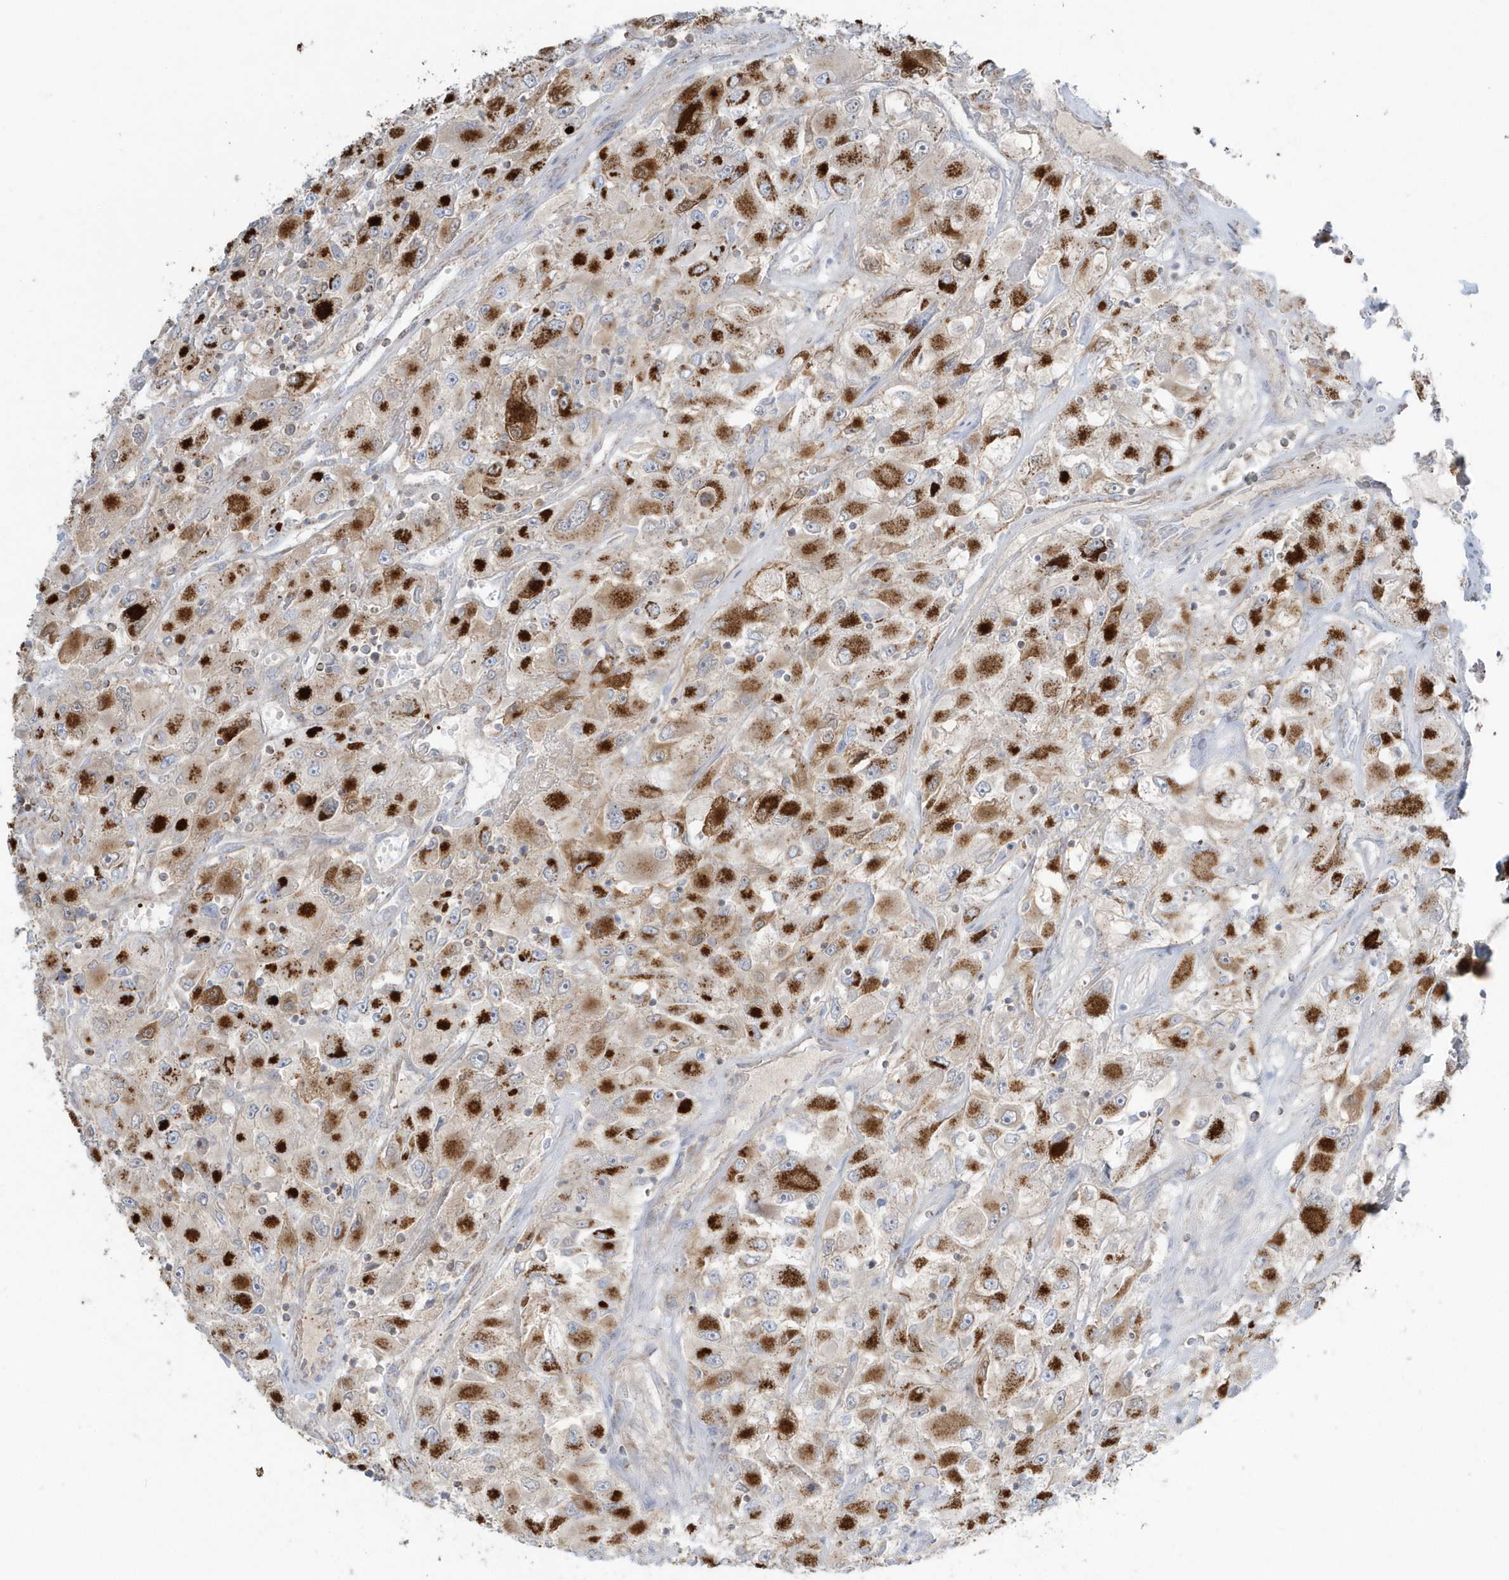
{"staining": {"intensity": "strong", "quantity": ">75%", "location": "cytoplasmic/membranous"}, "tissue": "renal cancer", "cell_type": "Tumor cells", "image_type": "cancer", "snomed": [{"axis": "morphology", "description": "Adenocarcinoma, NOS"}, {"axis": "topography", "description": "Kidney"}], "caption": "Immunohistochemistry (IHC) (DAB (3,3'-diaminobenzidine)) staining of human adenocarcinoma (renal) displays strong cytoplasmic/membranous protein staining in approximately >75% of tumor cells.", "gene": "RAB11FIP3", "patient": {"sex": "female", "age": 52}}